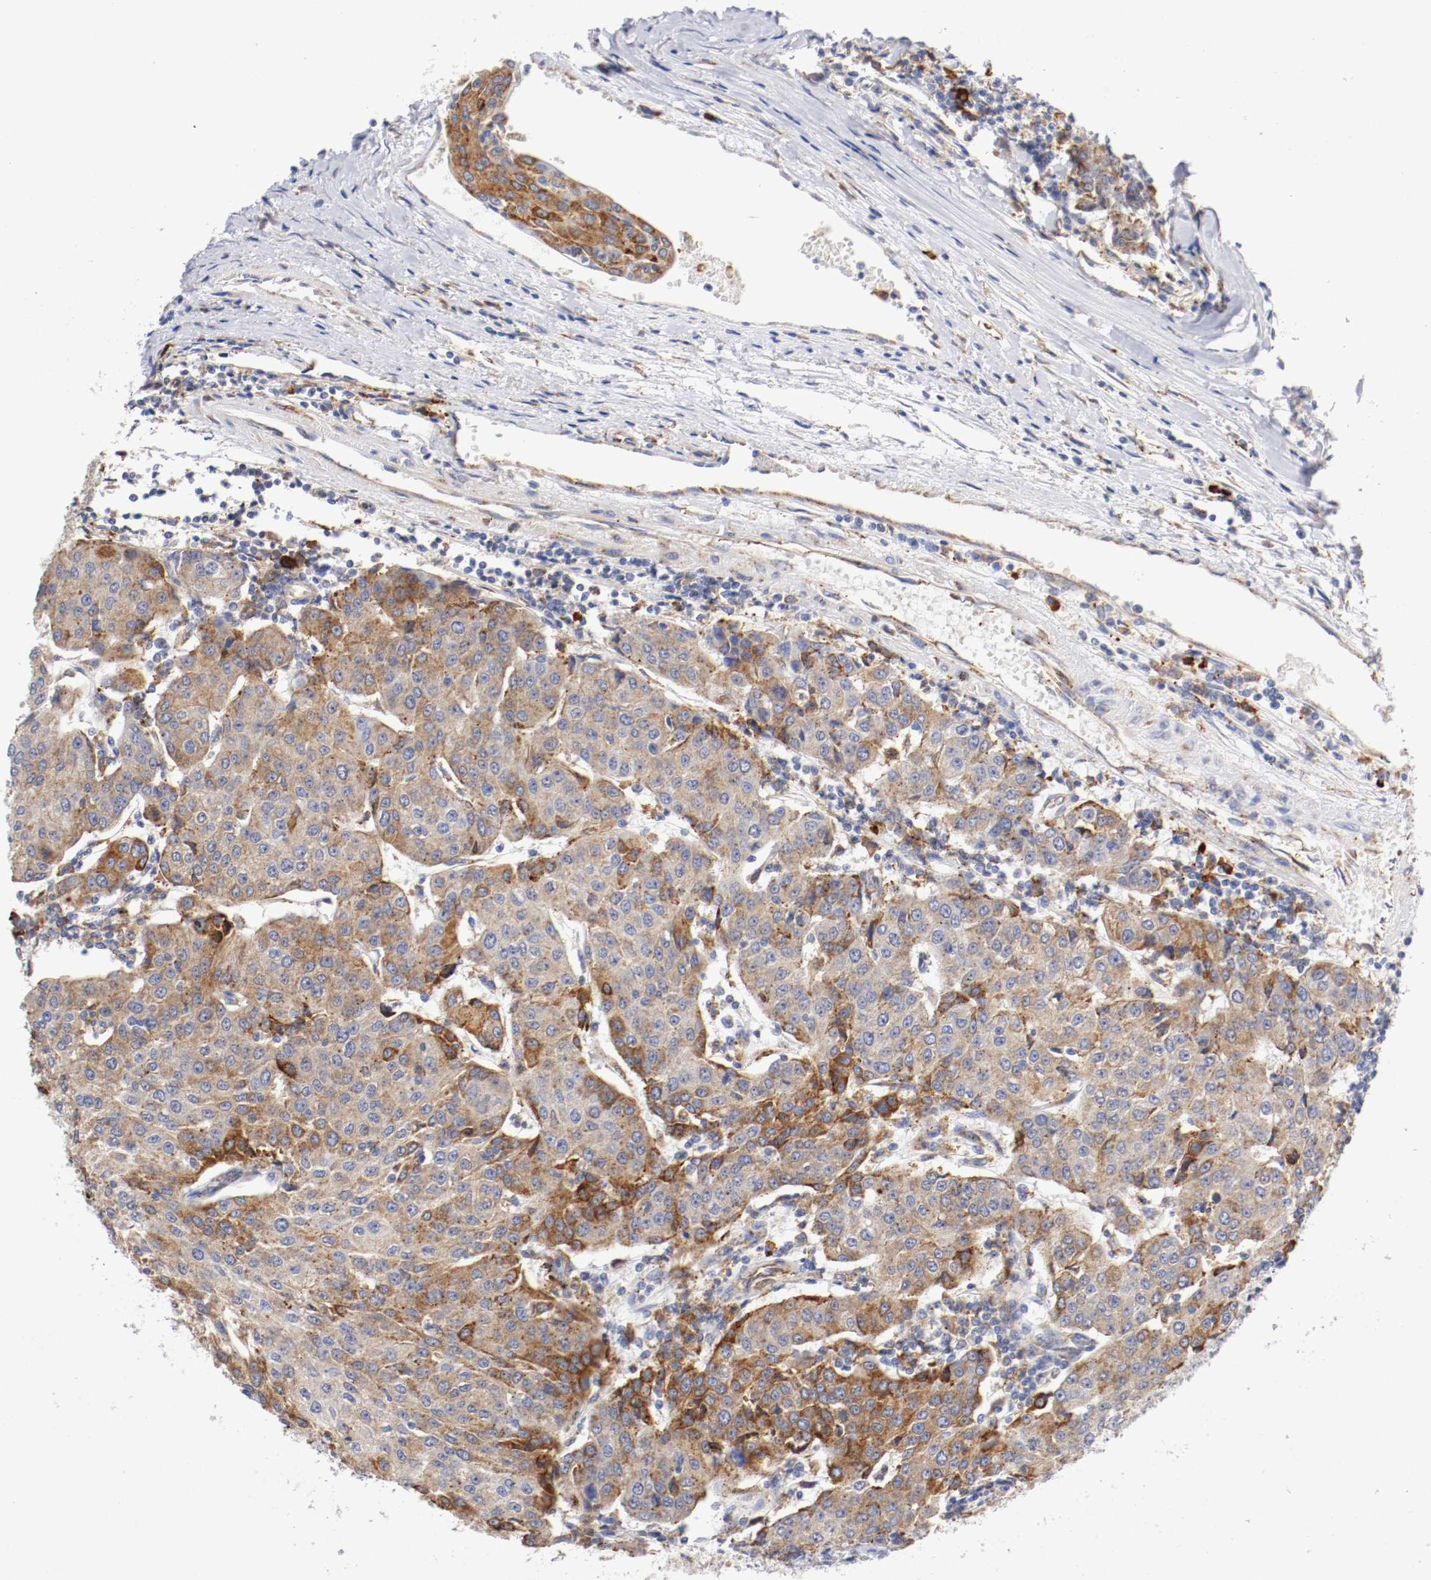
{"staining": {"intensity": "strong", "quantity": ">75%", "location": "cytoplasmic/membranous"}, "tissue": "urothelial cancer", "cell_type": "Tumor cells", "image_type": "cancer", "snomed": [{"axis": "morphology", "description": "Urothelial carcinoma, High grade"}, {"axis": "topography", "description": "Urinary bladder"}], "caption": "Human urothelial cancer stained for a protein (brown) demonstrates strong cytoplasmic/membranous positive positivity in approximately >75% of tumor cells.", "gene": "TRAF2", "patient": {"sex": "female", "age": 85}}